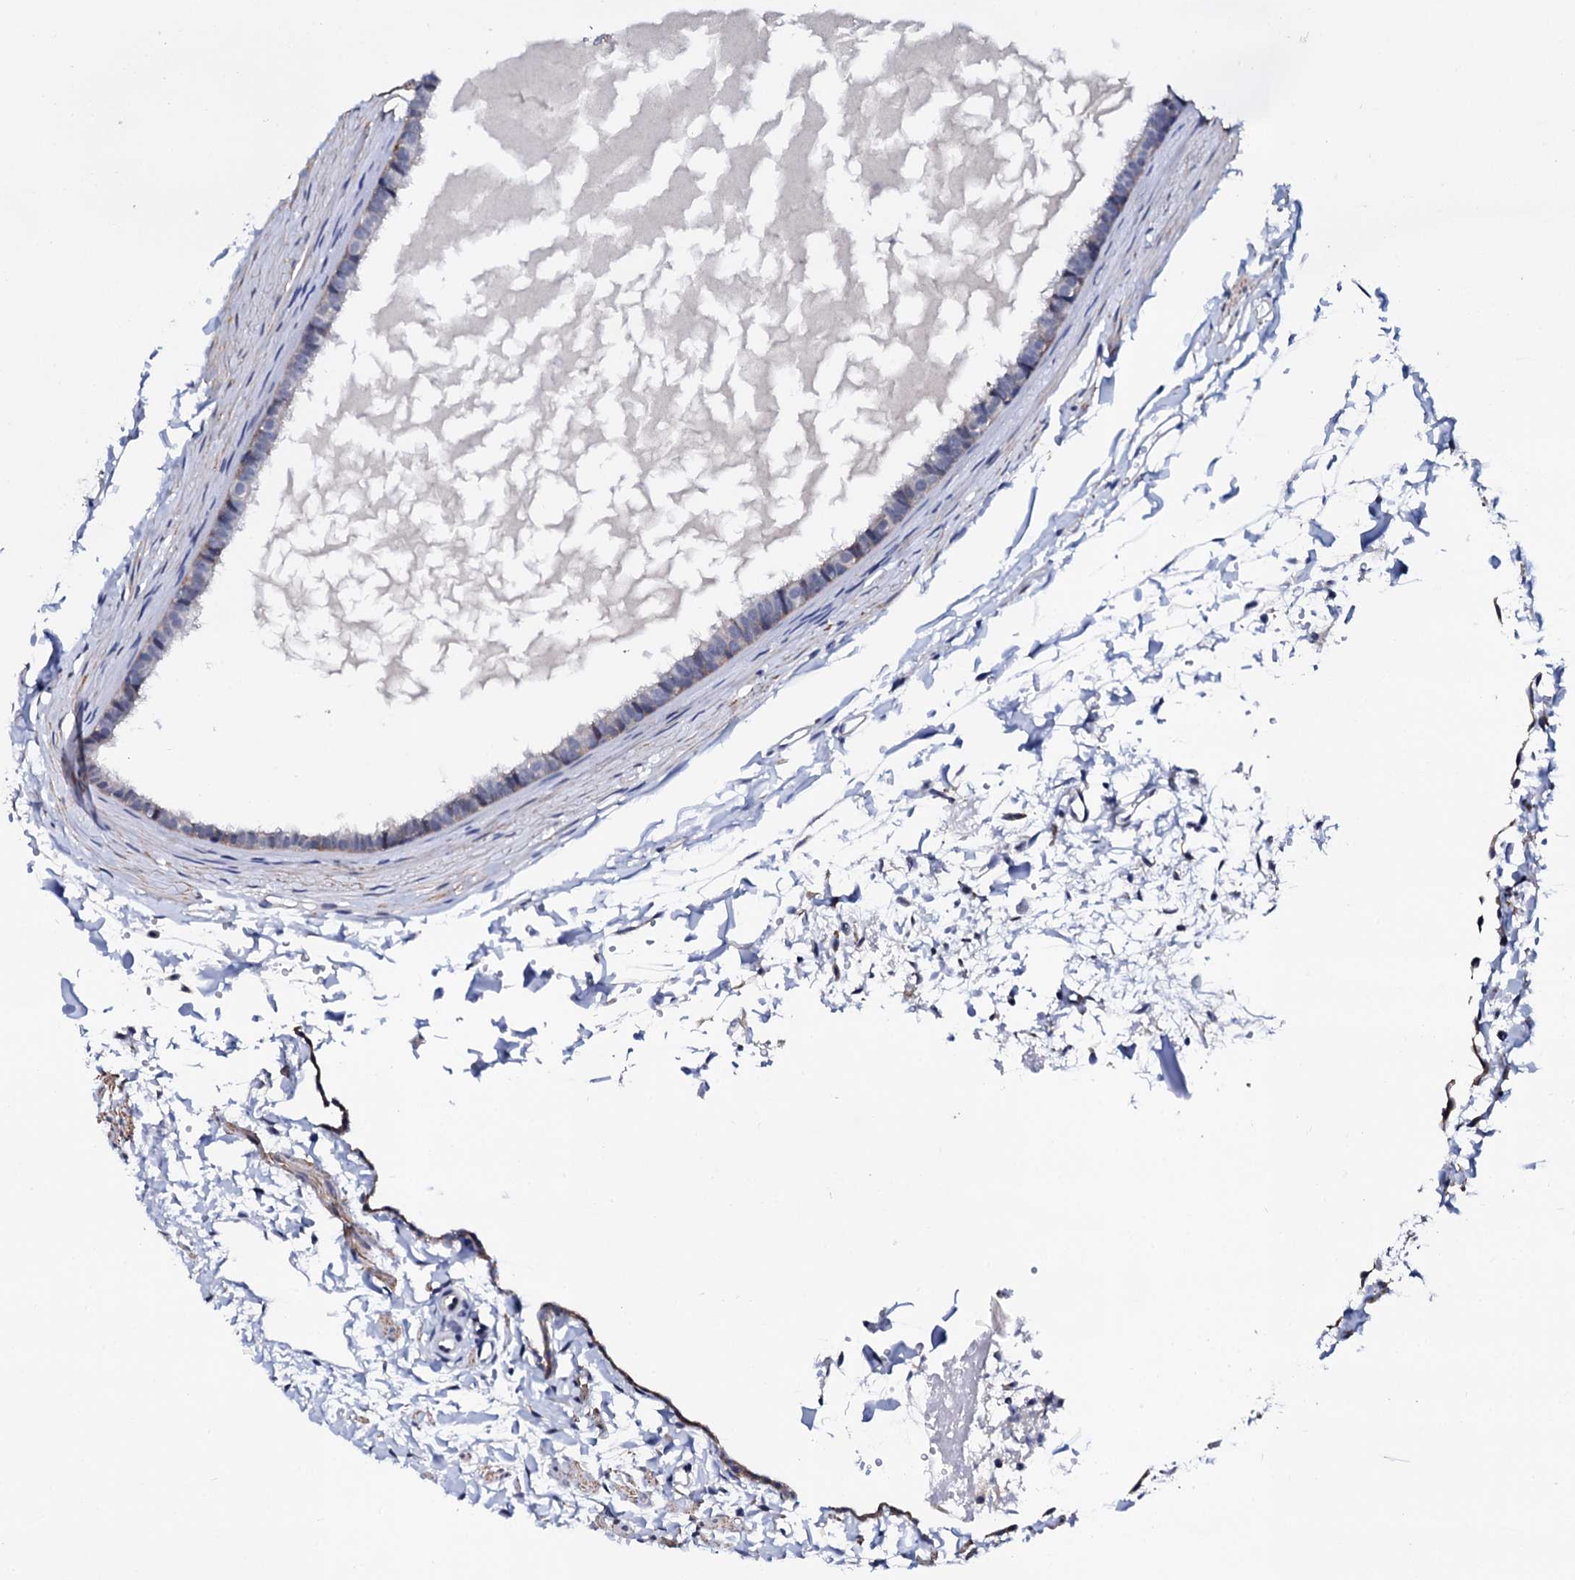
{"staining": {"intensity": "weak", "quantity": "25%-75%", "location": "cytoplasmic/membranous"}, "tissue": "fallopian tube", "cell_type": "Glandular cells", "image_type": "normal", "snomed": [{"axis": "morphology", "description": "Normal tissue, NOS"}, {"axis": "topography", "description": "Fallopian tube"}], "caption": "Glandular cells show weak cytoplasmic/membranous positivity in approximately 25%-75% of cells in benign fallopian tube.", "gene": "NUP58", "patient": {"sex": "female", "age": 35}}